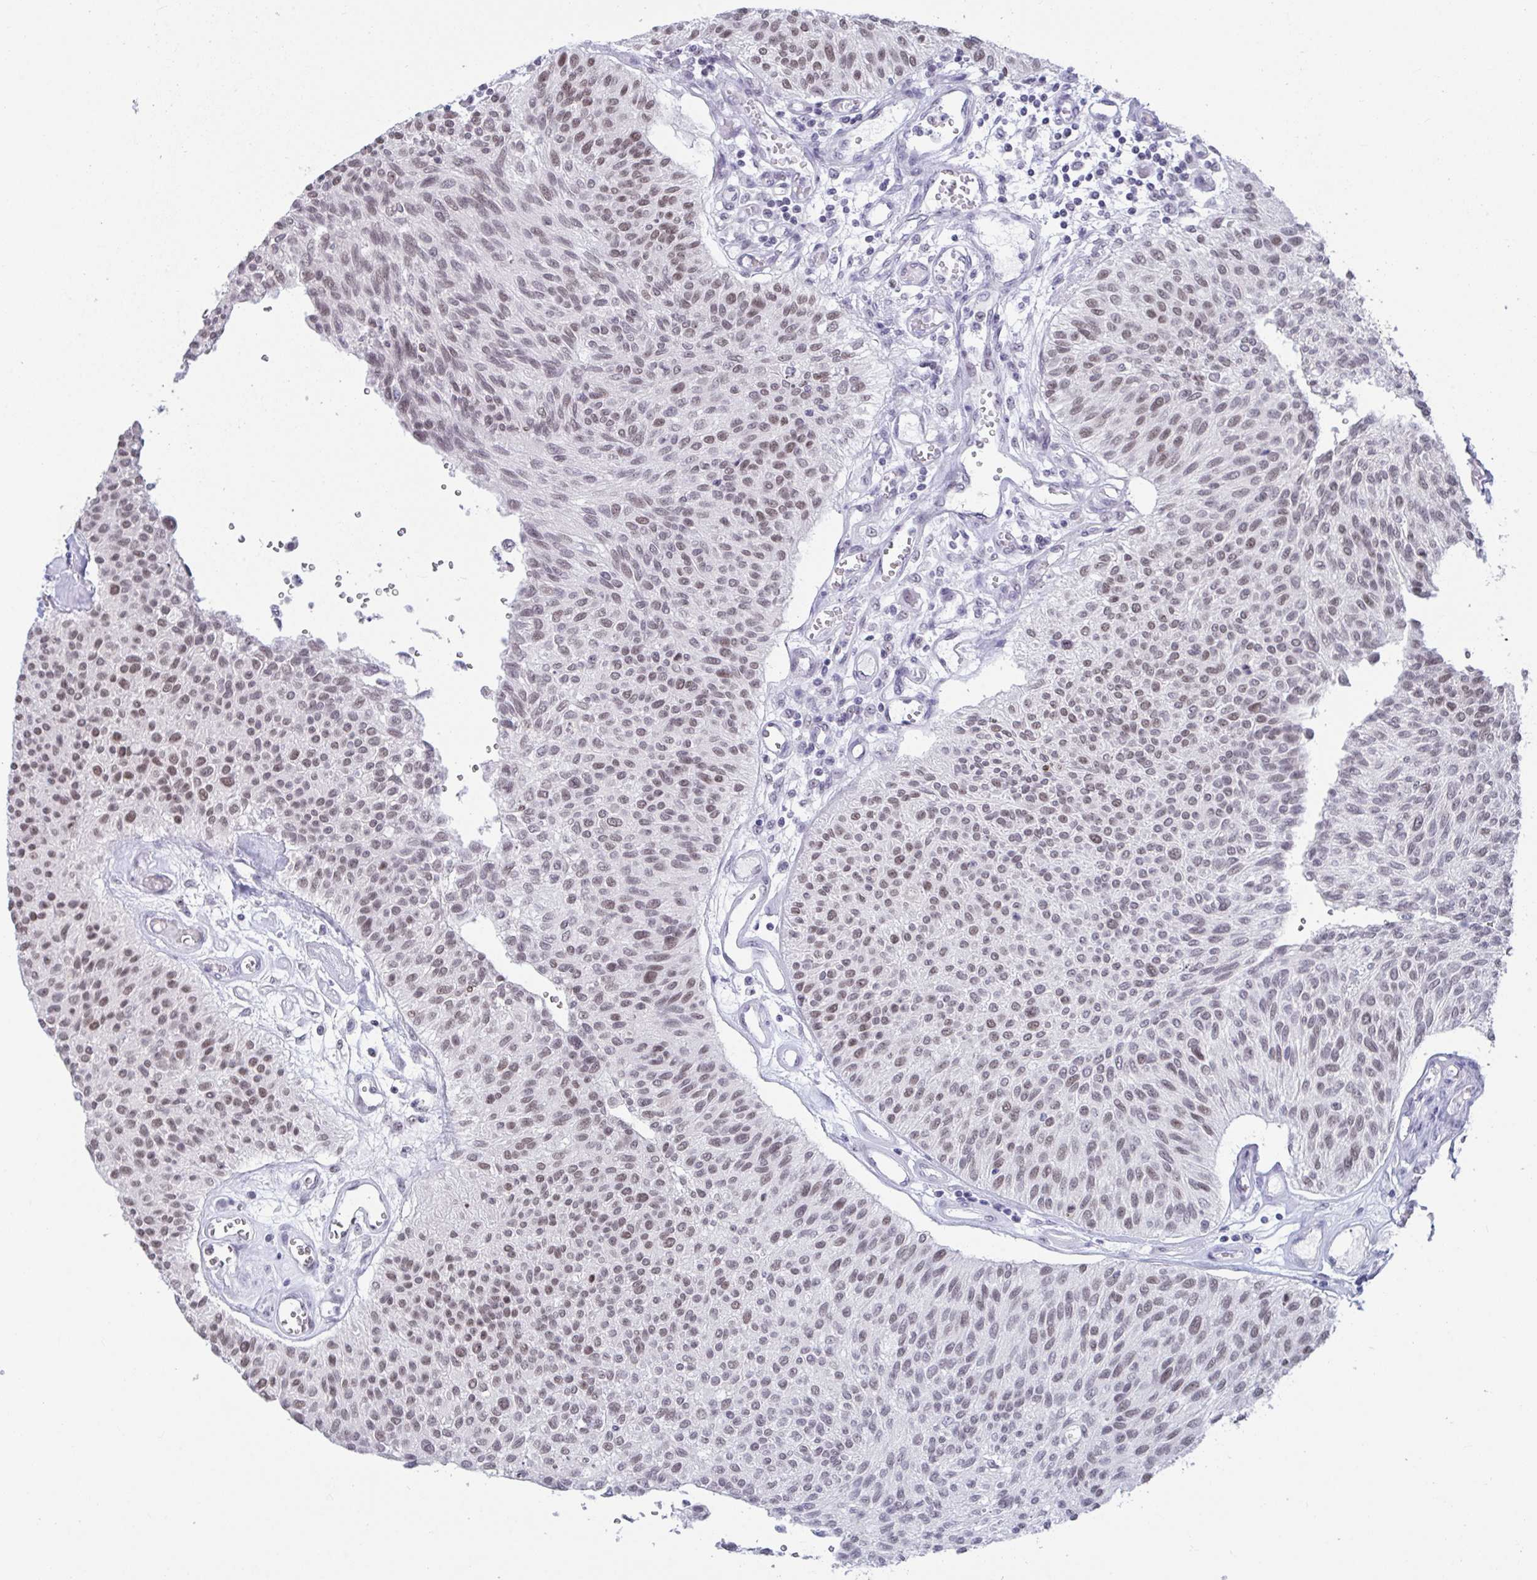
{"staining": {"intensity": "weak", "quantity": ">75%", "location": "nuclear"}, "tissue": "urothelial cancer", "cell_type": "Tumor cells", "image_type": "cancer", "snomed": [{"axis": "morphology", "description": "Urothelial carcinoma, NOS"}, {"axis": "topography", "description": "Urinary bladder"}], "caption": "Protein staining of urothelial cancer tissue displays weak nuclear staining in about >75% of tumor cells.", "gene": "SUPT16H", "patient": {"sex": "male", "age": 55}}